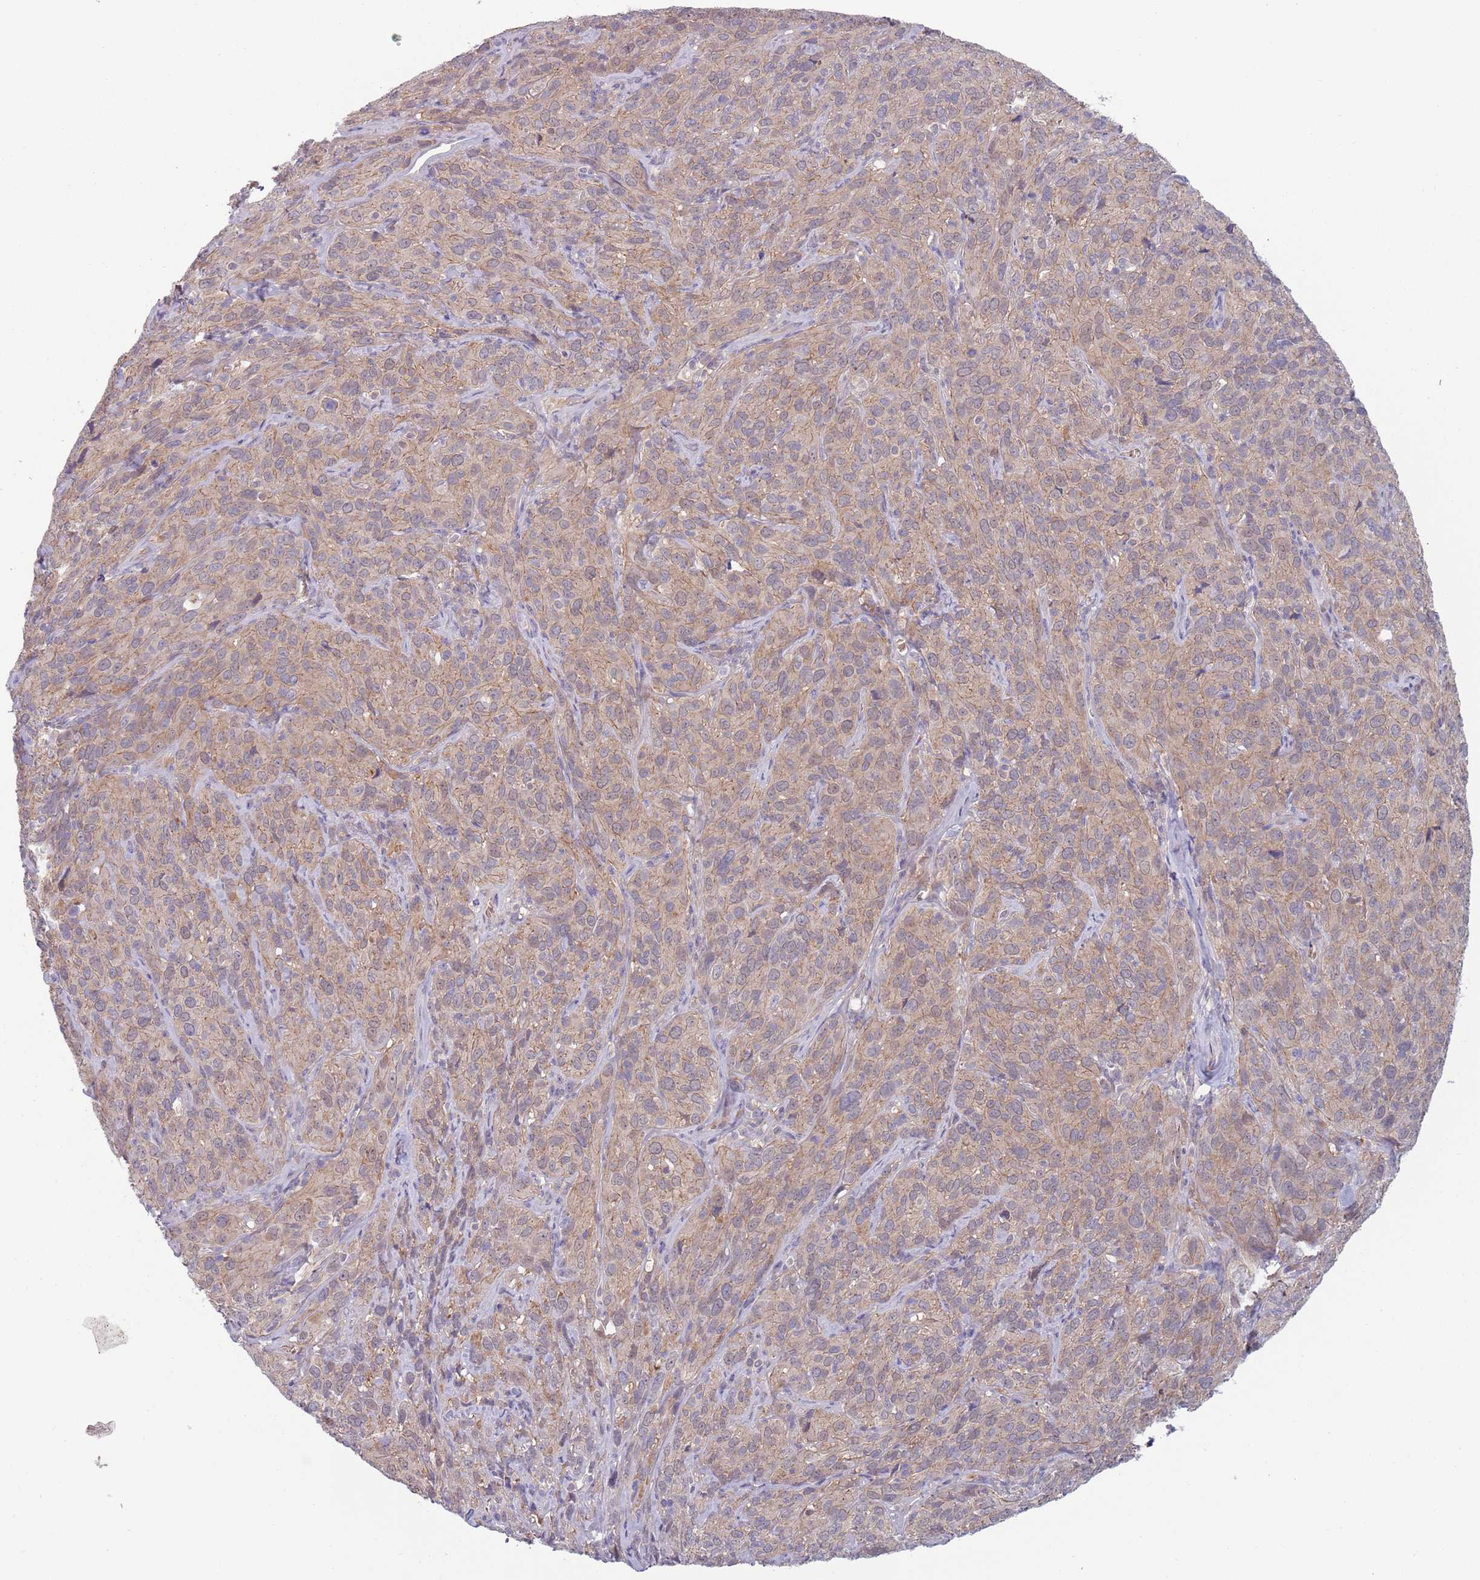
{"staining": {"intensity": "weak", "quantity": ">75%", "location": "cytoplasmic/membranous"}, "tissue": "cervical cancer", "cell_type": "Tumor cells", "image_type": "cancer", "snomed": [{"axis": "morphology", "description": "Squamous cell carcinoma, NOS"}, {"axis": "topography", "description": "Cervix"}], "caption": "The immunohistochemical stain highlights weak cytoplasmic/membranous expression in tumor cells of cervical cancer tissue.", "gene": "CLNS1A", "patient": {"sex": "female", "age": 51}}